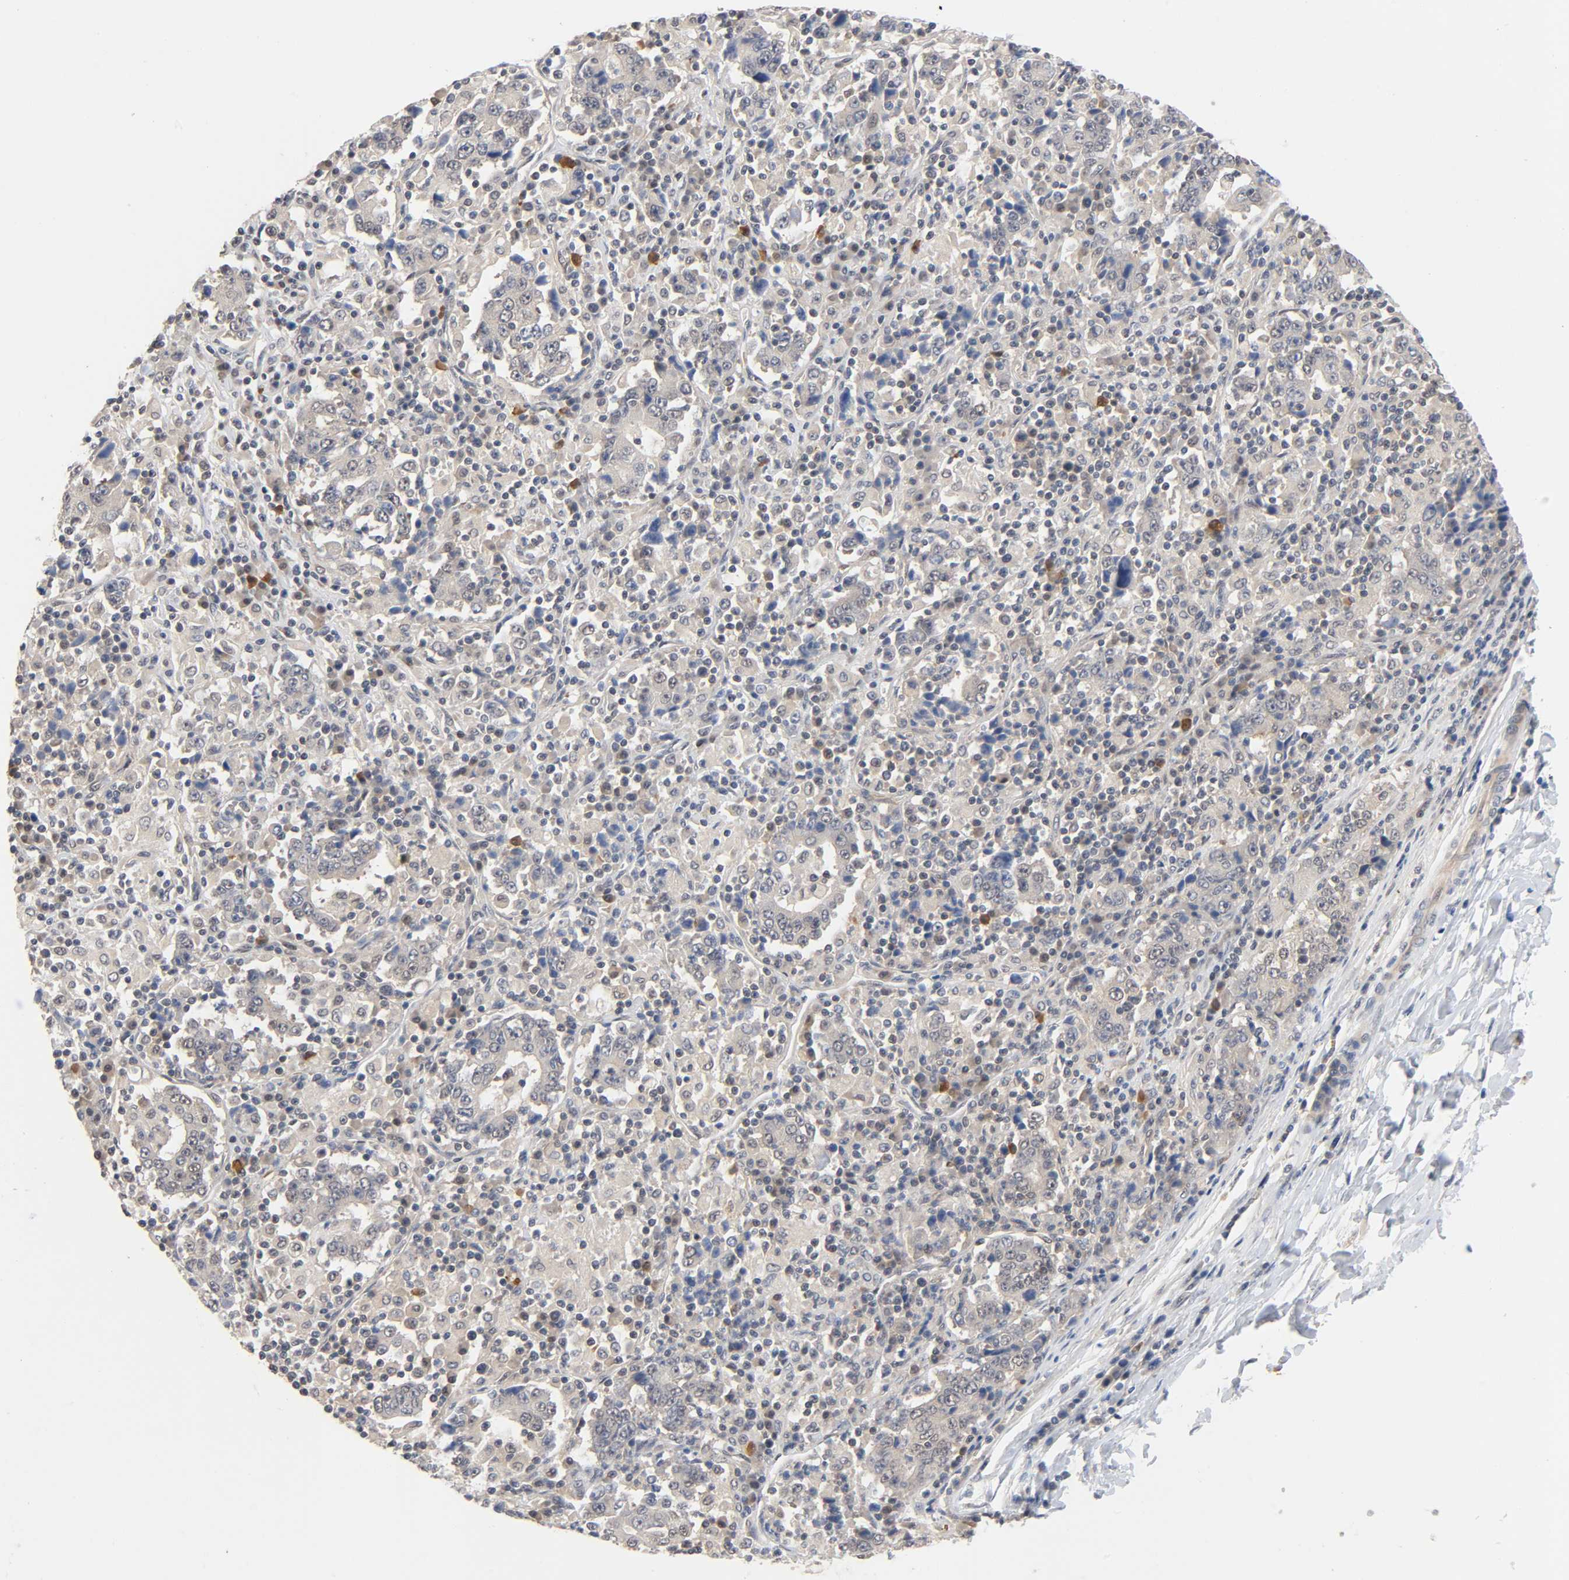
{"staining": {"intensity": "moderate", "quantity": "<25%", "location": "cytoplasmic/membranous"}, "tissue": "stomach cancer", "cell_type": "Tumor cells", "image_type": "cancer", "snomed": [{"axis": "morphology", "description": "Normal tissue, NOS"}, {"axis": "morphology", "description": "Adenocarcinoma, NOS"}, {"axis": "topography", "description": "Stomach, upper"}, {"axis": "topography", "description": "Stomach"}], "caption": "Stomach cancer stained for a protein (brown) reveals moderate cytoplasmic/membranous positive expression in approximately <25% of tumor cells.", "gene": "PRKAB1", "patient": {"sex": "male", "age": 59}}